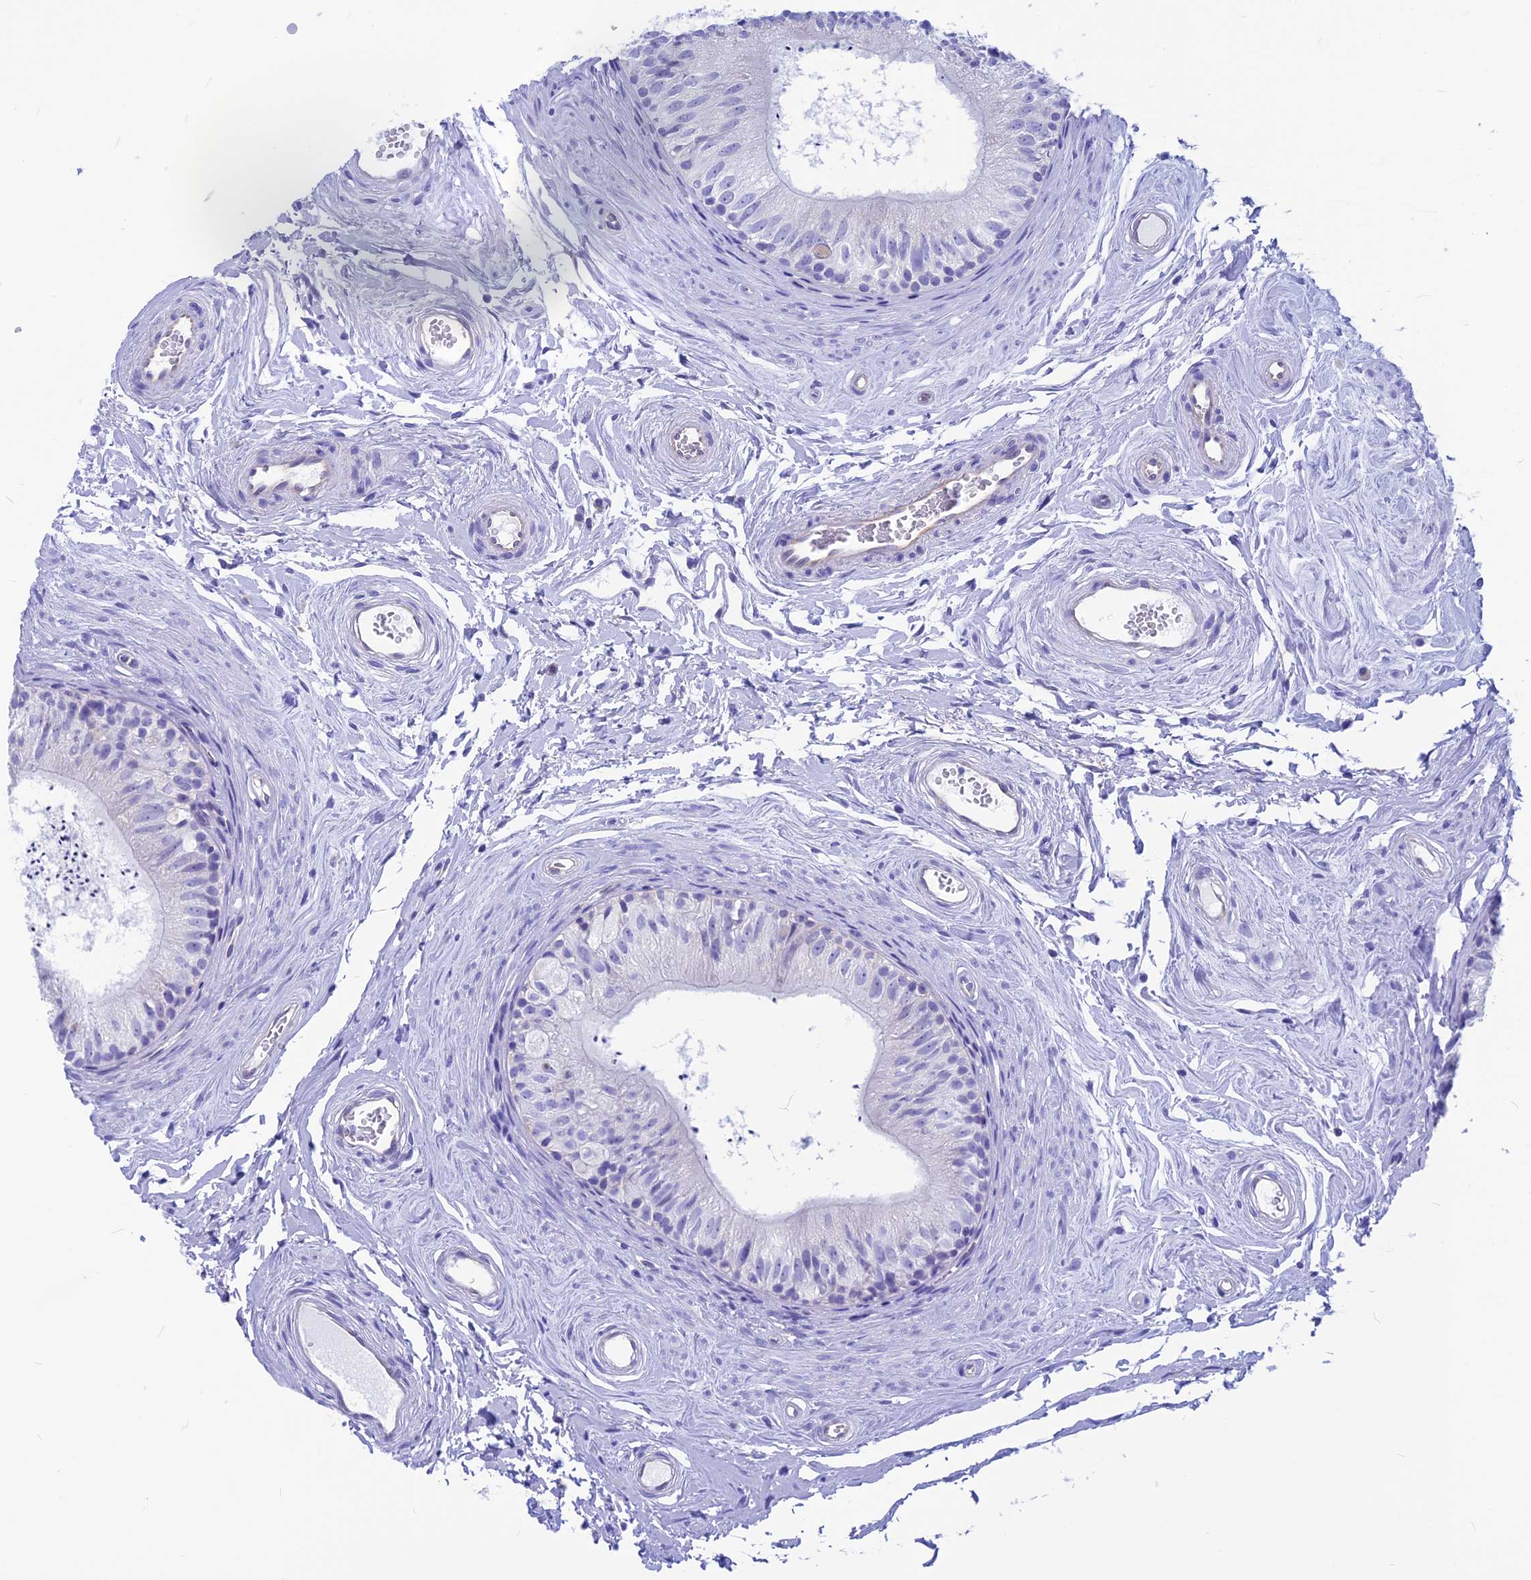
{"staining": {"intensity": "negative", "quantity": "none", "location": "none"}, "tissue": "epididymis", "cell_type": "Glandular cells", "image_type": "normal", "snomed": [{"axis": "morphology", "description": "Normal tissue, NOS"}, {"axis": "topography", "description": "Epididymis"}], "caption": "Micrograph shows no protein expression in glandular cells of benign epididymis.", "gene": "GNGT2", "patient": {"sex": "male", "age": 56}}